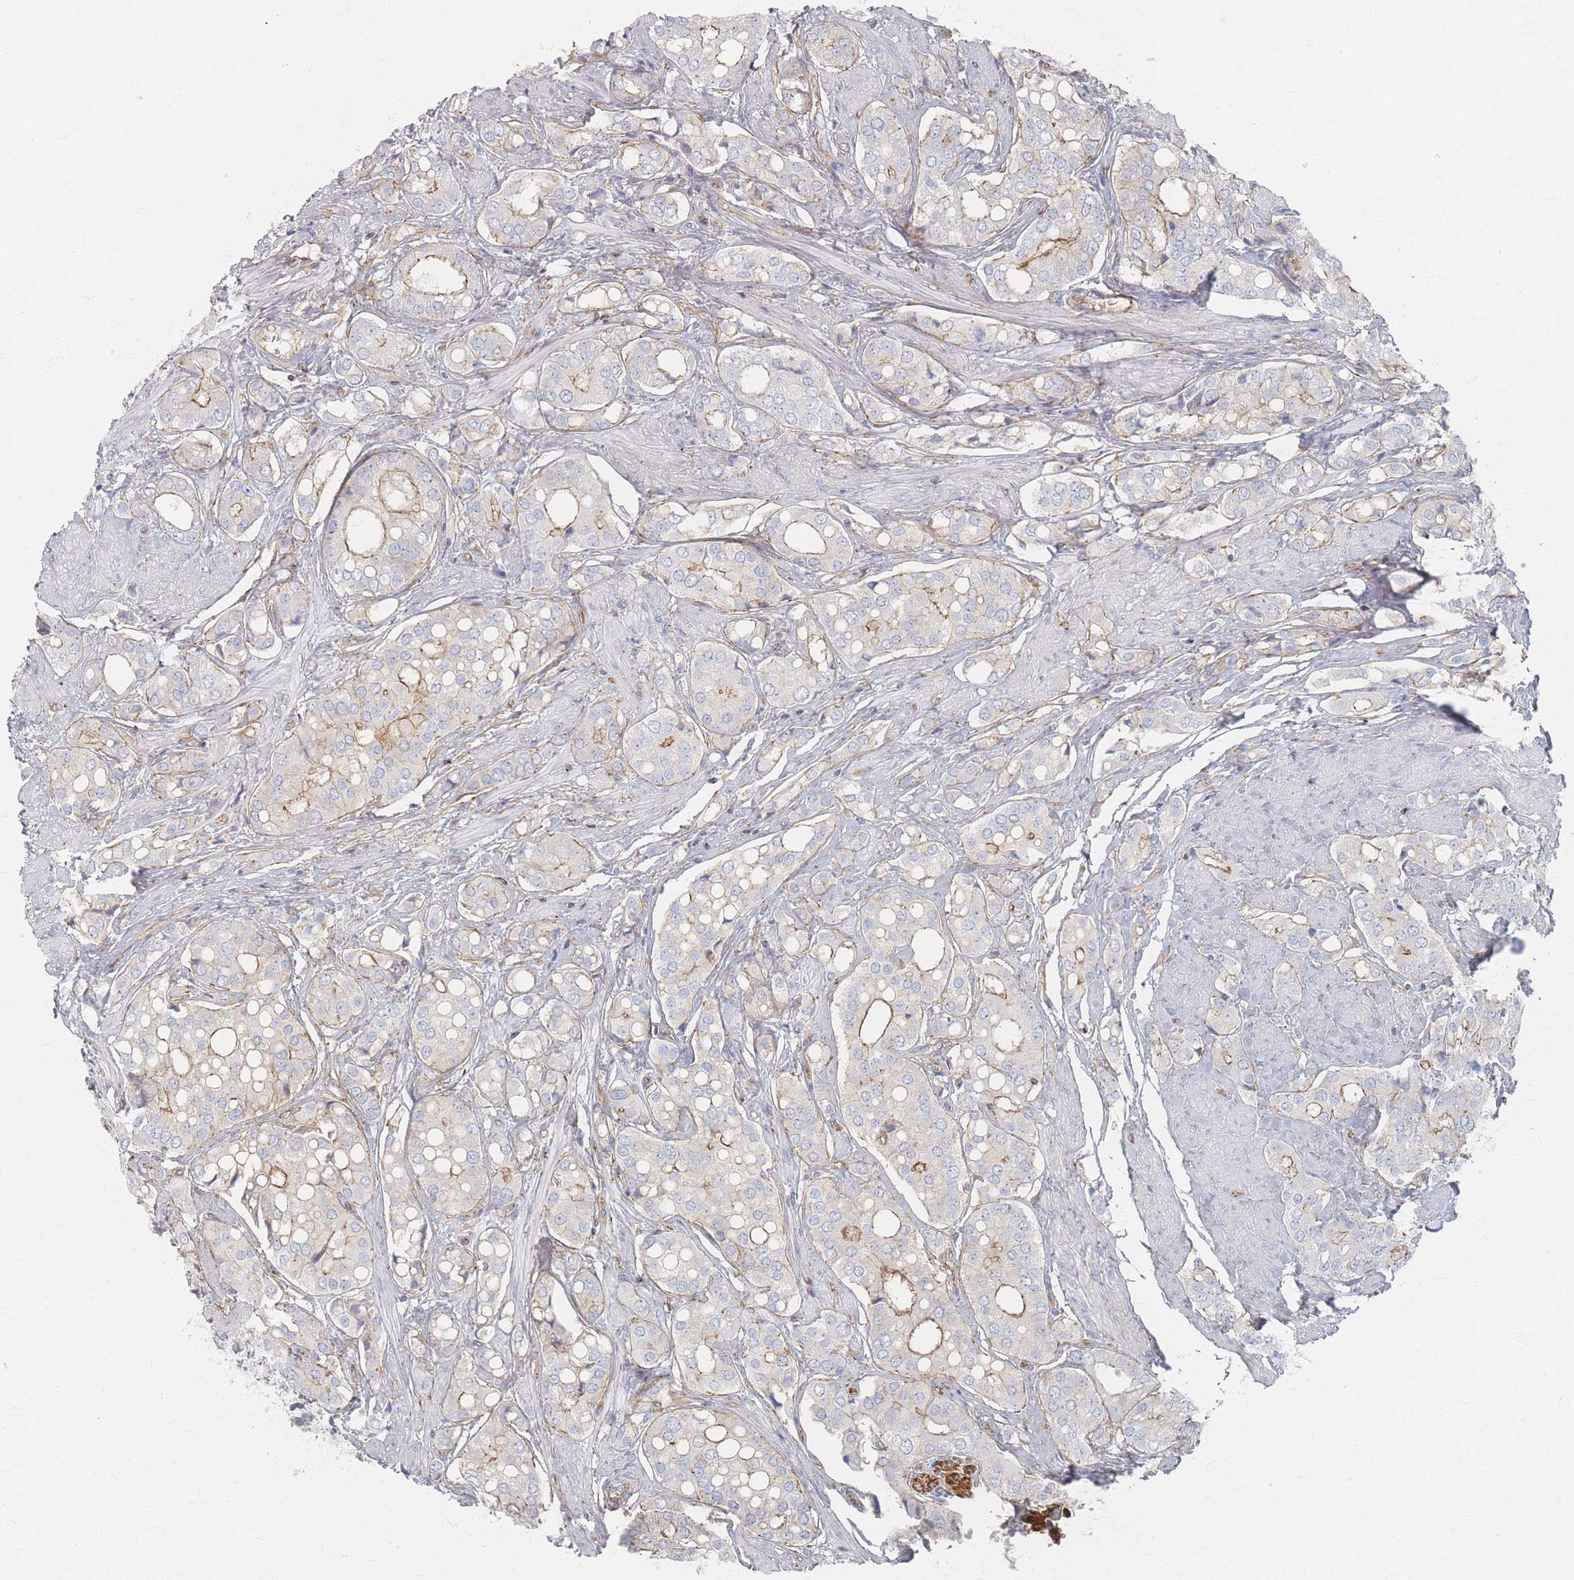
{"staining": {"intensity": "weak", "quantity": "25%-75%", "location": "cytoplasmic/membranous"}, "tissue": "prostate cancer", "cell_type": "Tumor cells", "image_type": "cancer", "snomed": [{"axis": "morphology", "description": "Adenocarcinoma, High grade"}, {"axis": "topography", "description": "Prostate"}], "caption": "Immunohistochemistry histopathology image of prostate cancer (high-grade adenocarcinoma) stained for a protein (brown), which shows low levels of weak cytoplasmic/membranous positivity in about 25%-75% of tumor cells.", "gene": "GNB1", "patient": {"sex": "male", "age": 71}}